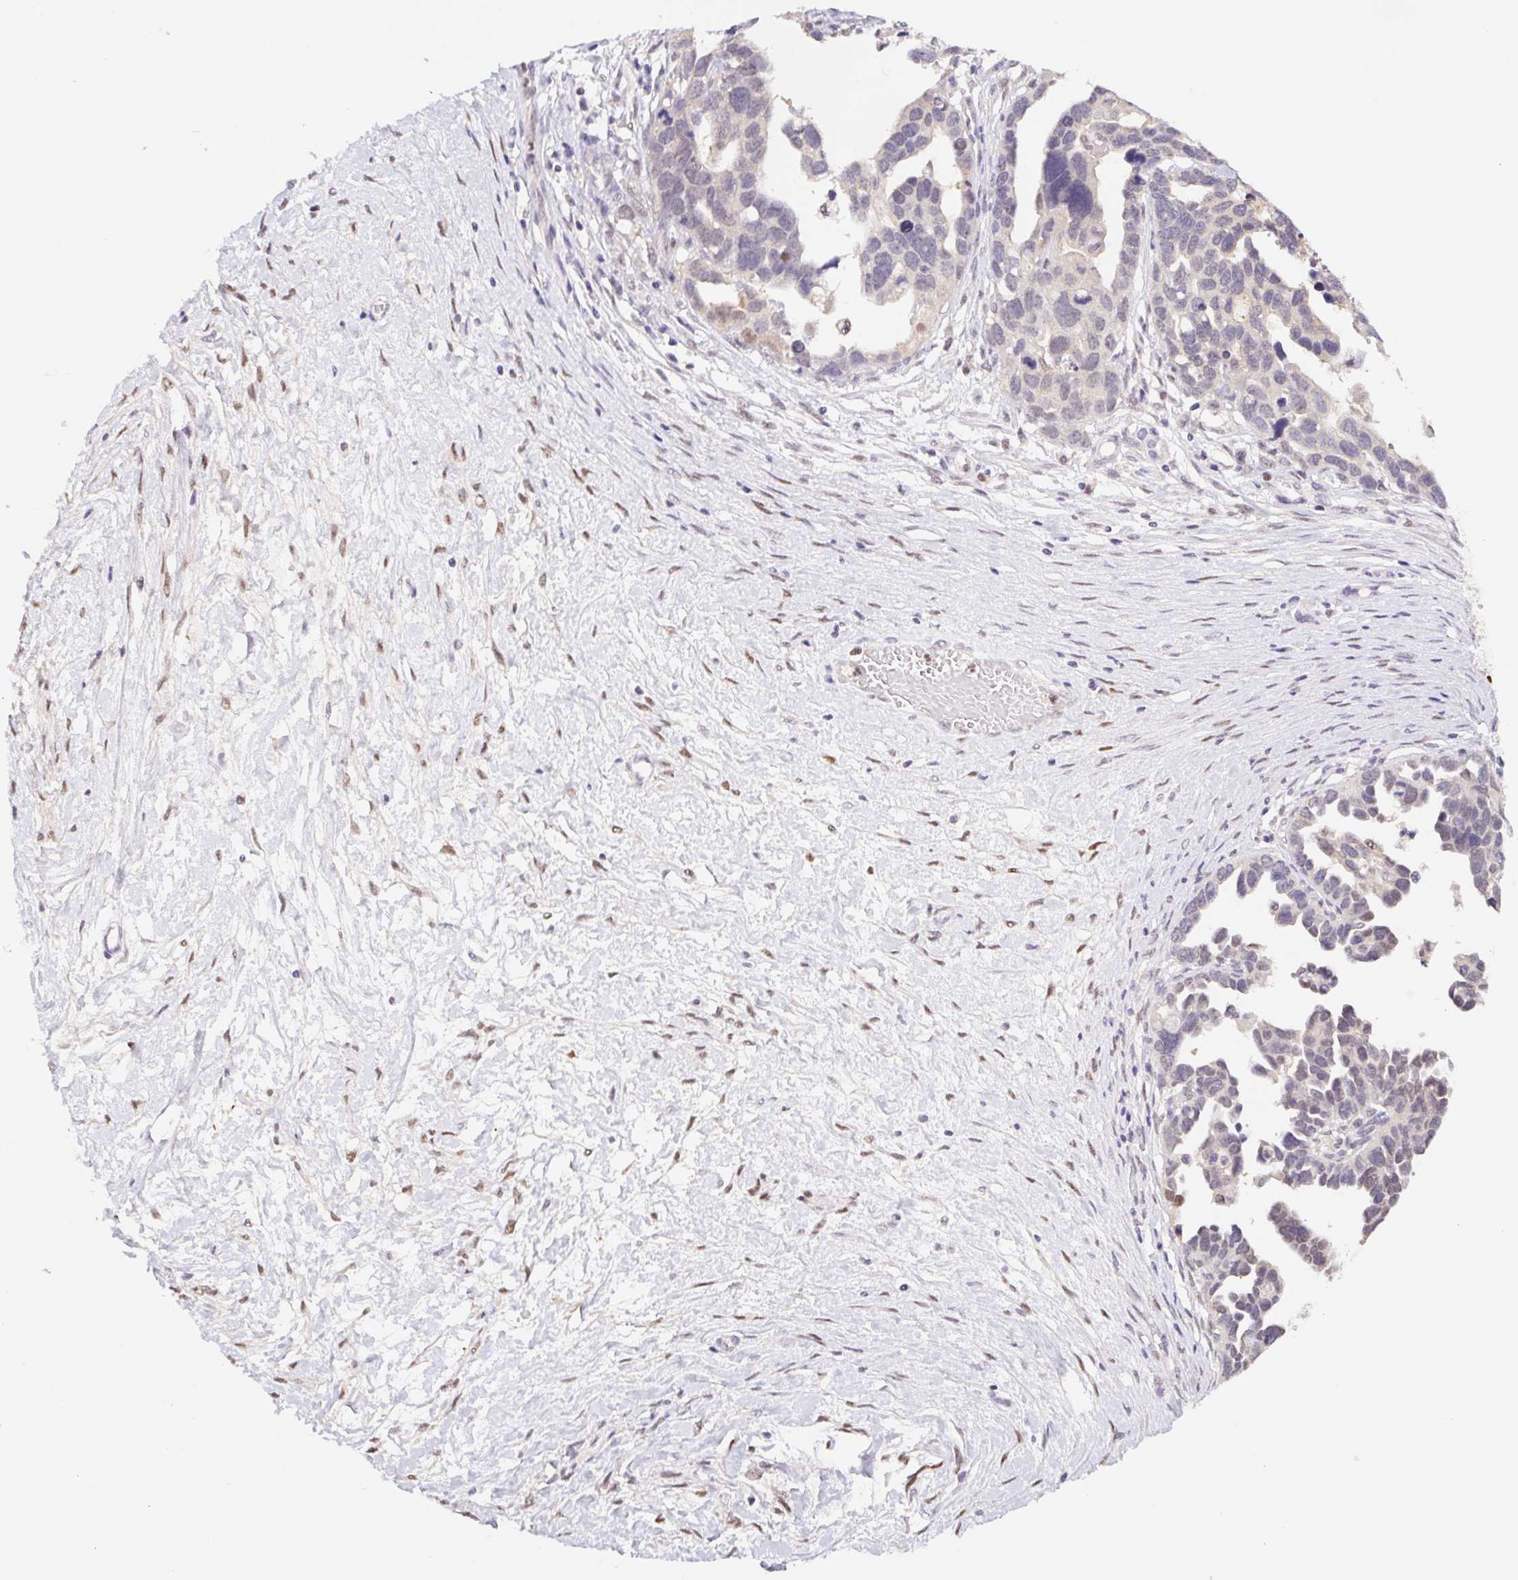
{"staining": {"intensity": "negative", "quantity": "none", "location": "none"}, "tissue": "ovarian cancer", "cell_type": "Tumor cells", "image_type": "cancer", "snomed": [{"axis": "morphology", "description": "Cystadenocarcinoma, serous, NOS"}, {"axis": "topography", "description": "Ovary"}], "caption": "There is no significant positivity in tumor cells of serous cystadenocarcinoma (ovarian). (Immunohistochemistry (ihc), brightfield microscopy, high magnification).", "gene": "L3MBTL4", "patient": {"sex": "female", "age": 54}}